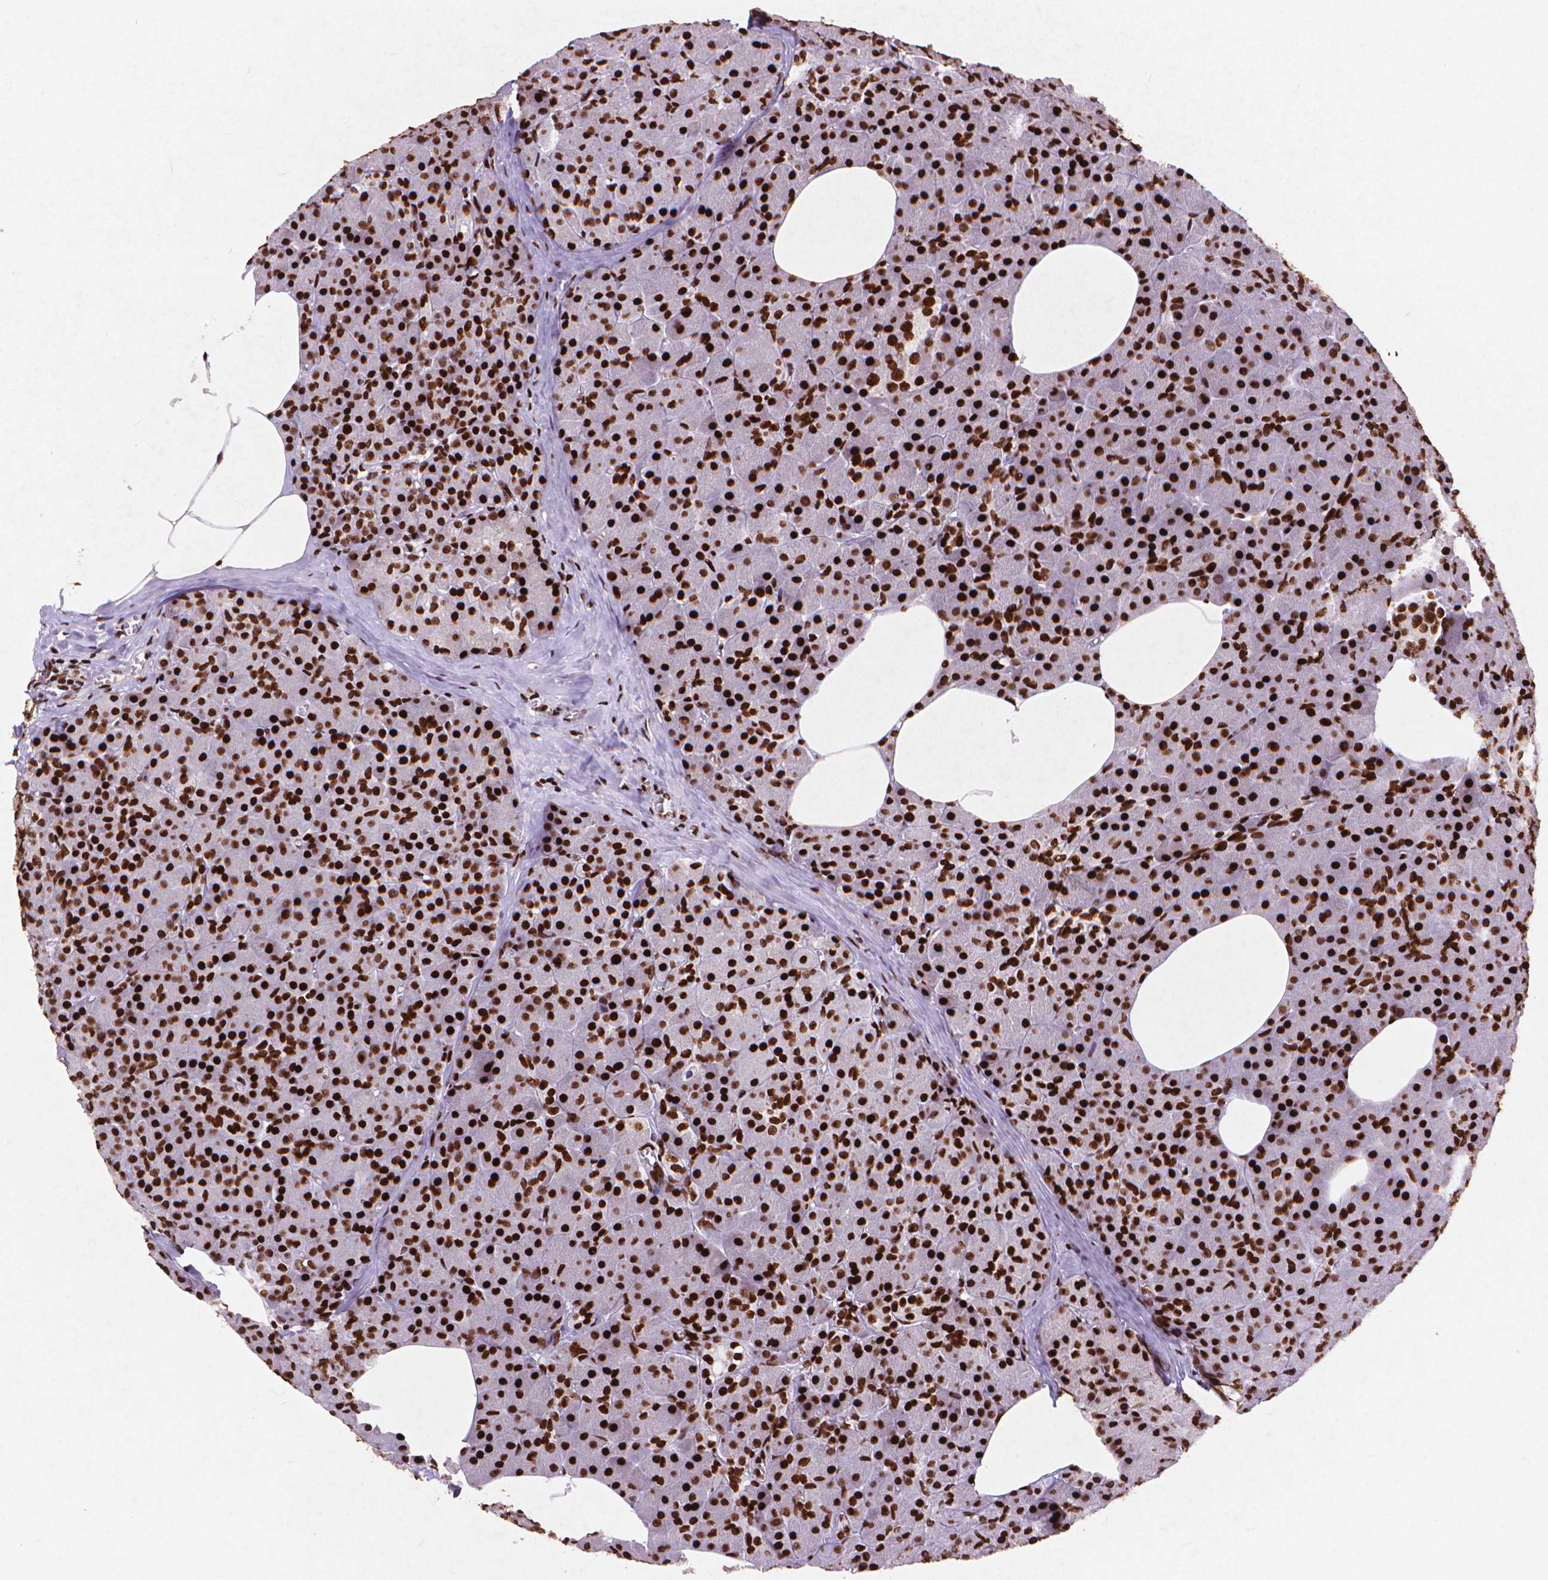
{"staining": {"intensity": "strong", "quantity": ">75%", "location": "cytoplasmic/membranous,nuclear"}, "tissue": "pancreas", "cell_type": "Exocrine glandular cells", "image_type": "normal", "snomed": [{"axis": "morphology", "description": "Normal tissue, NOS"}, {"axis": "topography", "description": "Pancreas"}], "caption": "Pancreas stained with immunohistochemistry exhibits strong cytoplasmic/membranous,nuclear staining in about >75% of exocrine glandular cells. (DAB IHC, brown staining for protein, blue staining for nuclei).", "gene": "CITED2", "patient": {"sex": "female", "age": 45}}